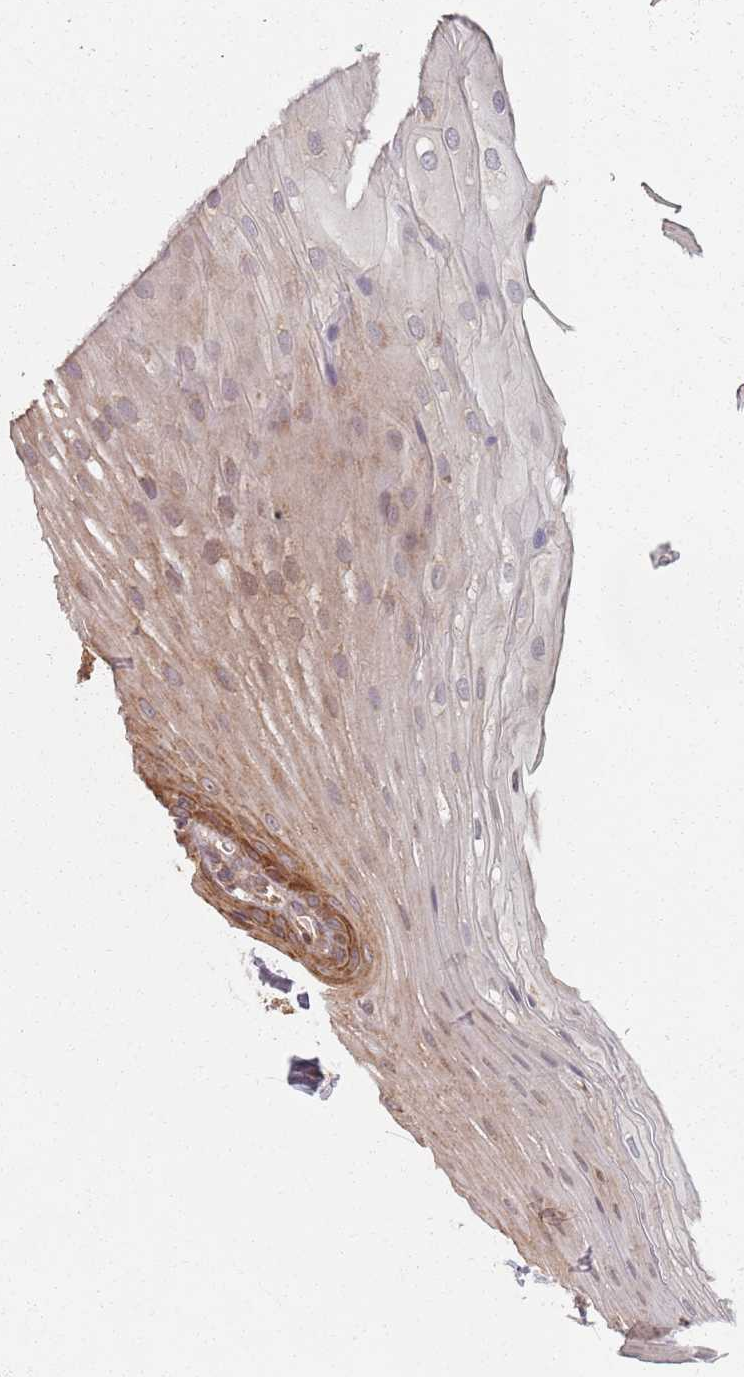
{"staining": {"intensity": "strong", "quantity": ">75%", "location": "cytoplasmic/membranous"}, "tissue": "oral mucosa", "cell_type": "Squamous epithelial cells", "image_type": "normal", "snomed": [{"axis": "morphology", "description": "Normal tissue, NOS"}, {"axis": "topography", "description": "Oral tissue"}], "caption": "Immunohistochemical staining of normal oral mucosa shows >75% levels of strong cytoplasmic/membranous protein expression in approximately >75% of squamous epithelial cells. The staining was performed using DAB, with brown indicating positive protein expression. Nuclei are stained blue with hematoxylin.", "gene": "NOTCH3", "patient": {"sex": "male", "age": 68}}